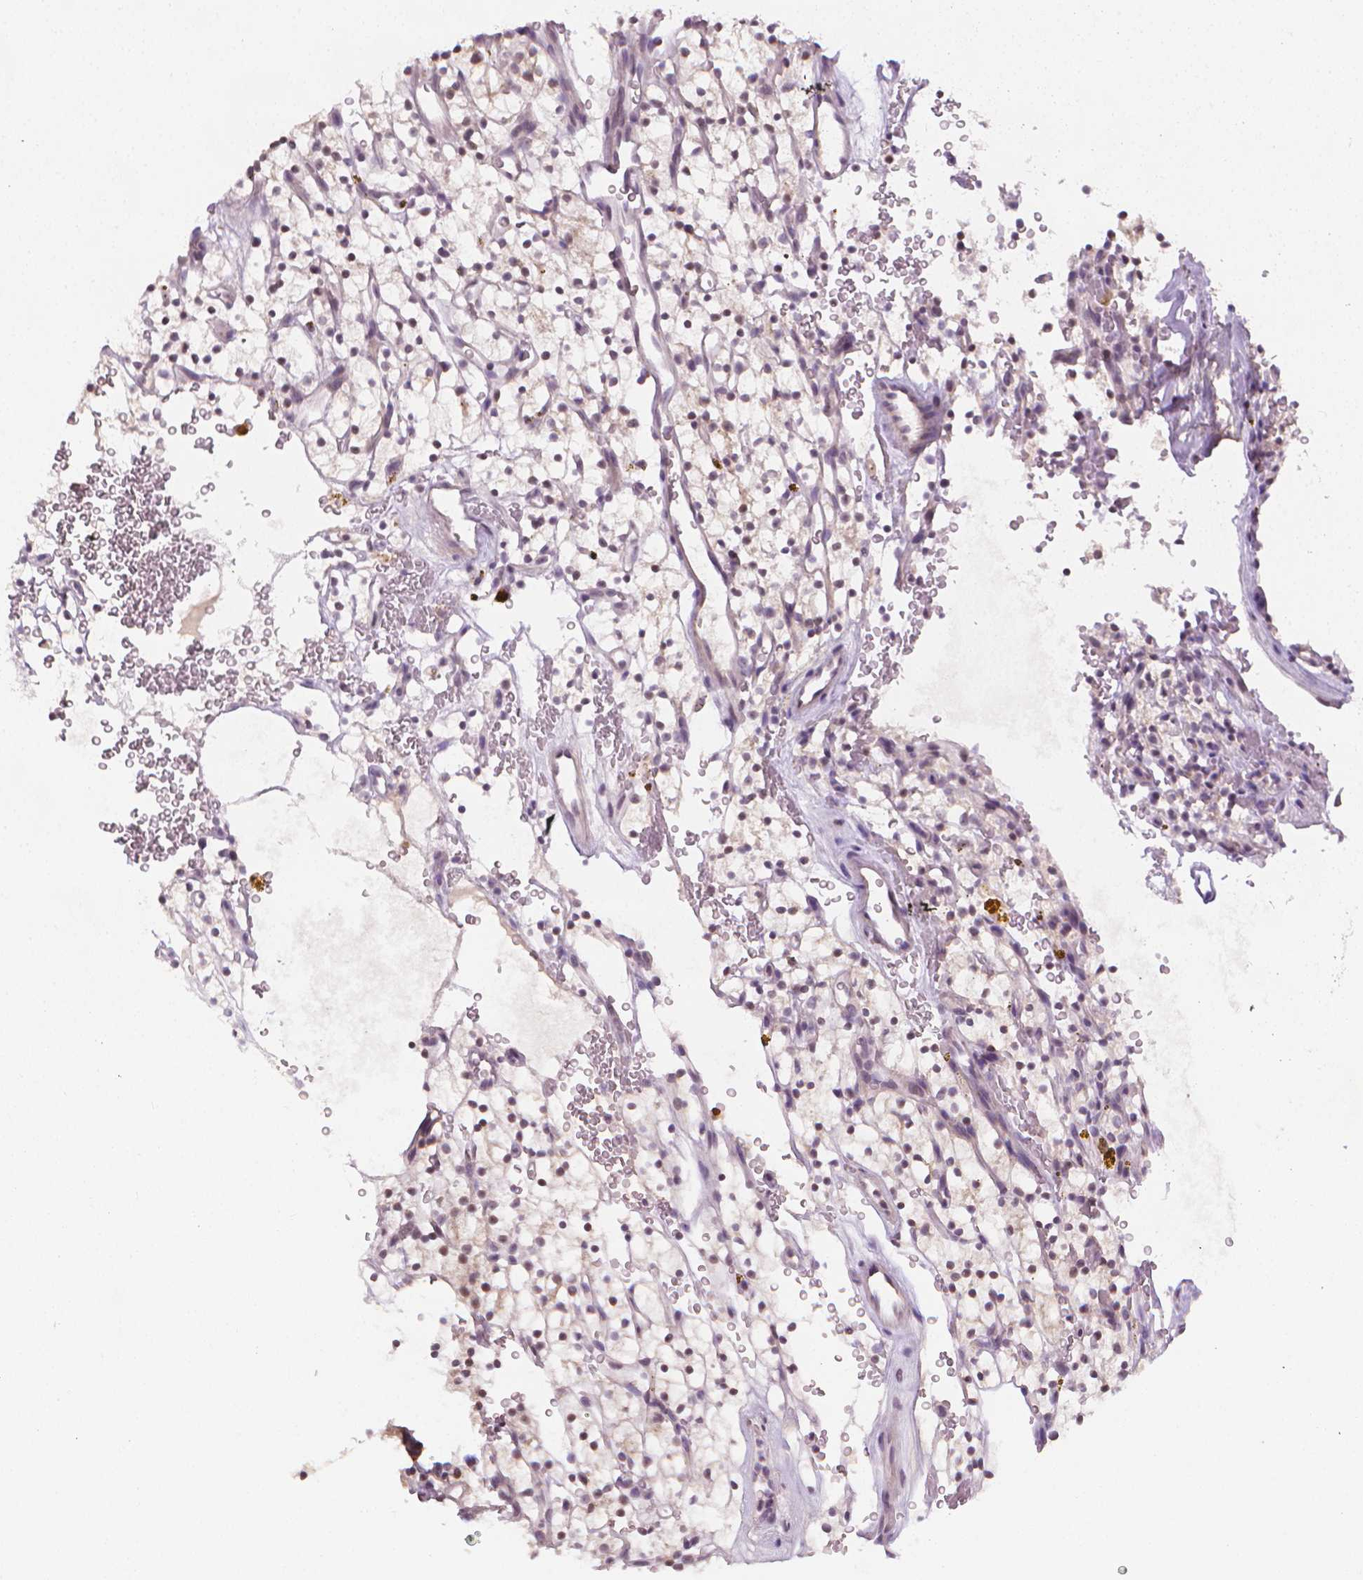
{"staining": {"intensity": "negative", "quantity": "none", "location": "none"}, "tissue": "renal cancer", "cell_type": "Tumor cells", "image_type": "cancer", "snomed": [{"axis": "morphology", "description": "Adenocarcinoma, NOS"}, {"axis": "topography", "description": "Kidney"}], "caption": "DAB (3,3'-diaminobenzidine) immunohistochemical staining of human adenocarcinoma (renal) displays no significant expression in tumor cells.", "gene": "NCAN", "patient": {"sex": "female", "age": 64}}